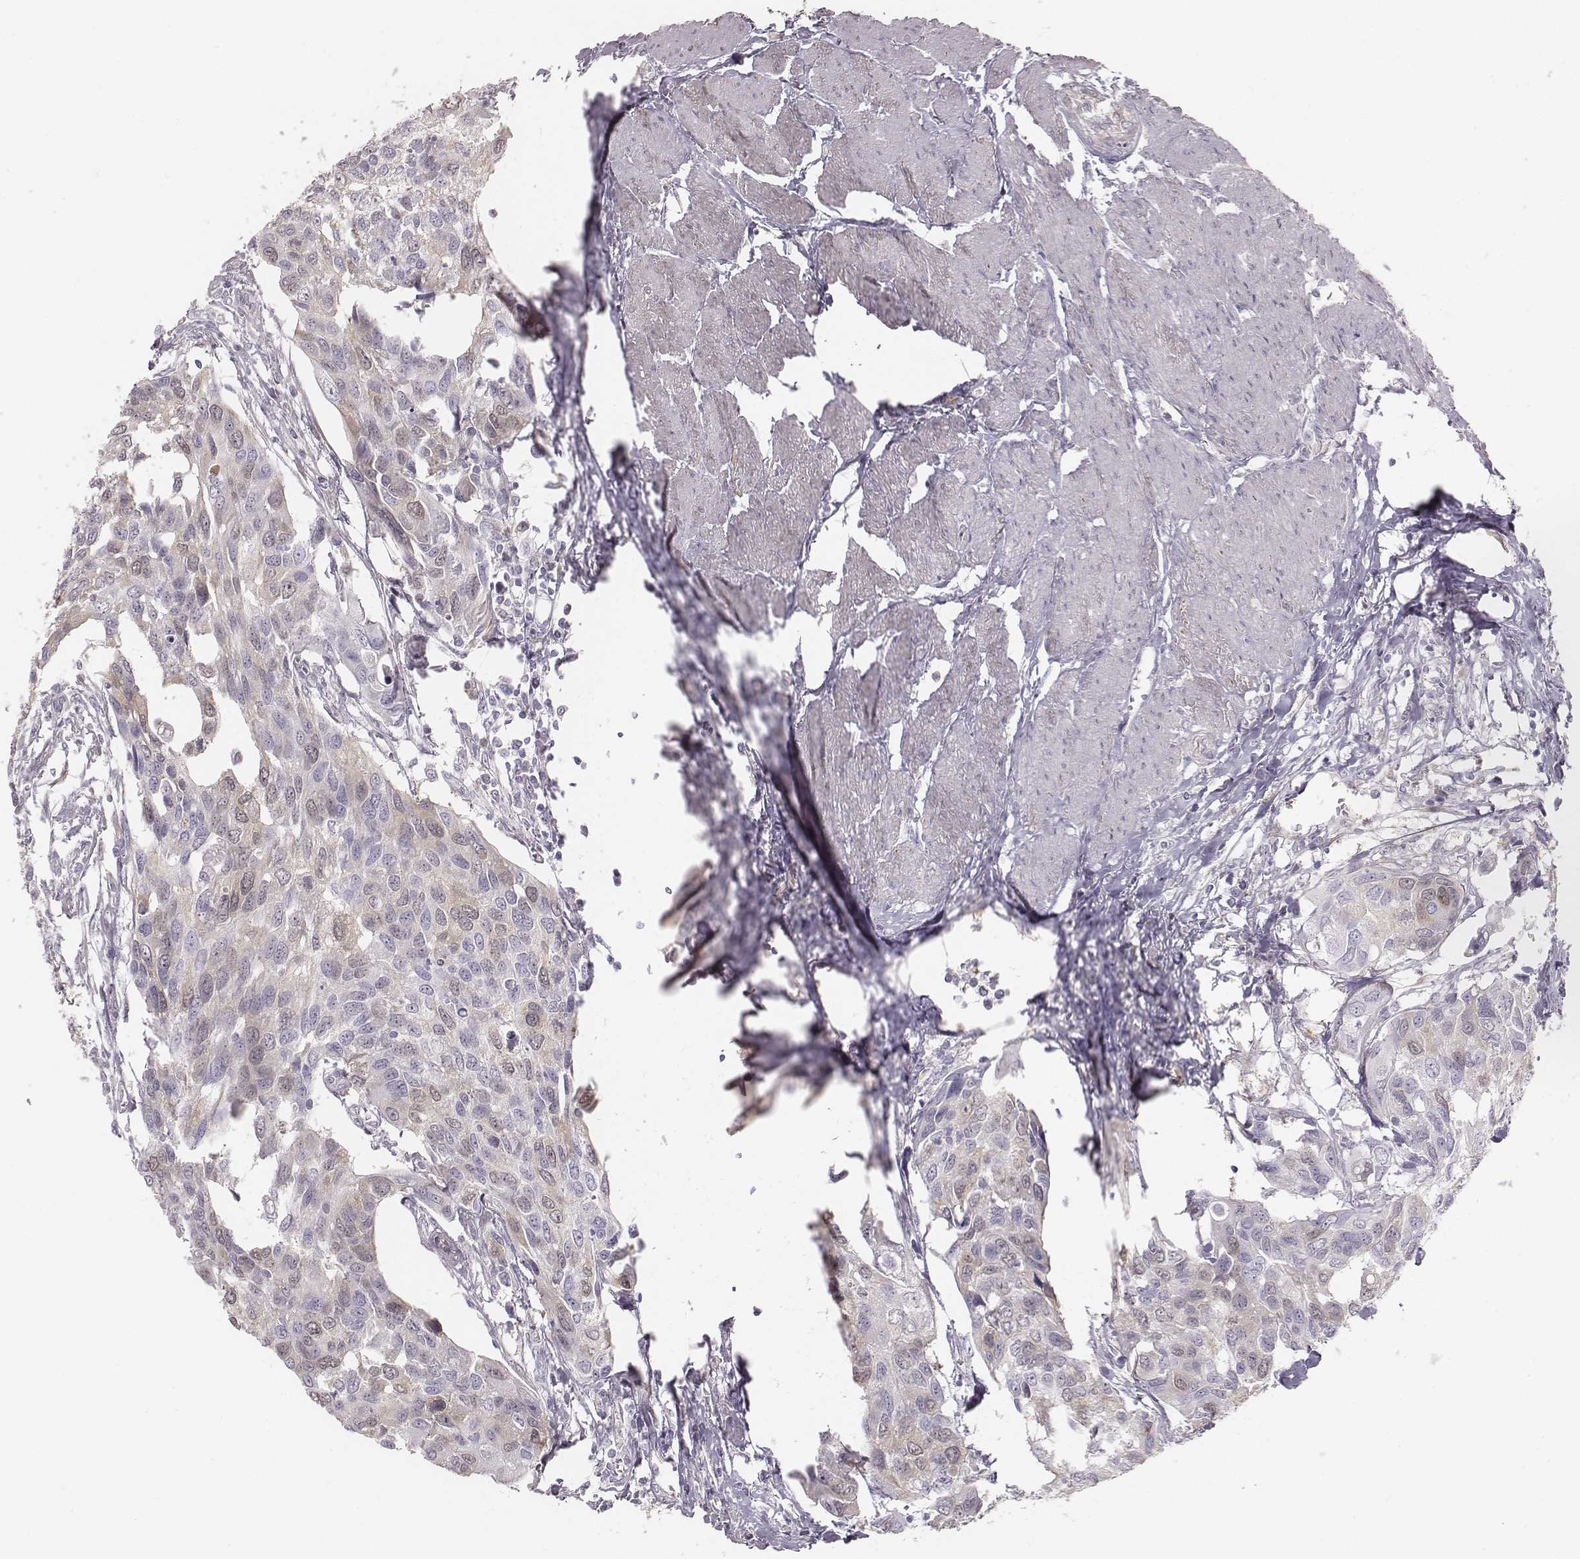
{"staining": {"intensity": "negative", "quantity": "none", "location": "none"}, "tissue": "urothelial cancer", "cell_type": "Tumor cells", "image_type": "cancer", "snomed": [{"axis": "morphology", "description": "Urothelial carcinoma, High grade"}, {"axis": "topography", "description": "Urinary bladder"}], "caption": "Immunohistochemical staining of urothelial cancer shows no significant staining in tumor cells.", "gene": "PBK", "patient": {"sex": "male", "age": 60}}